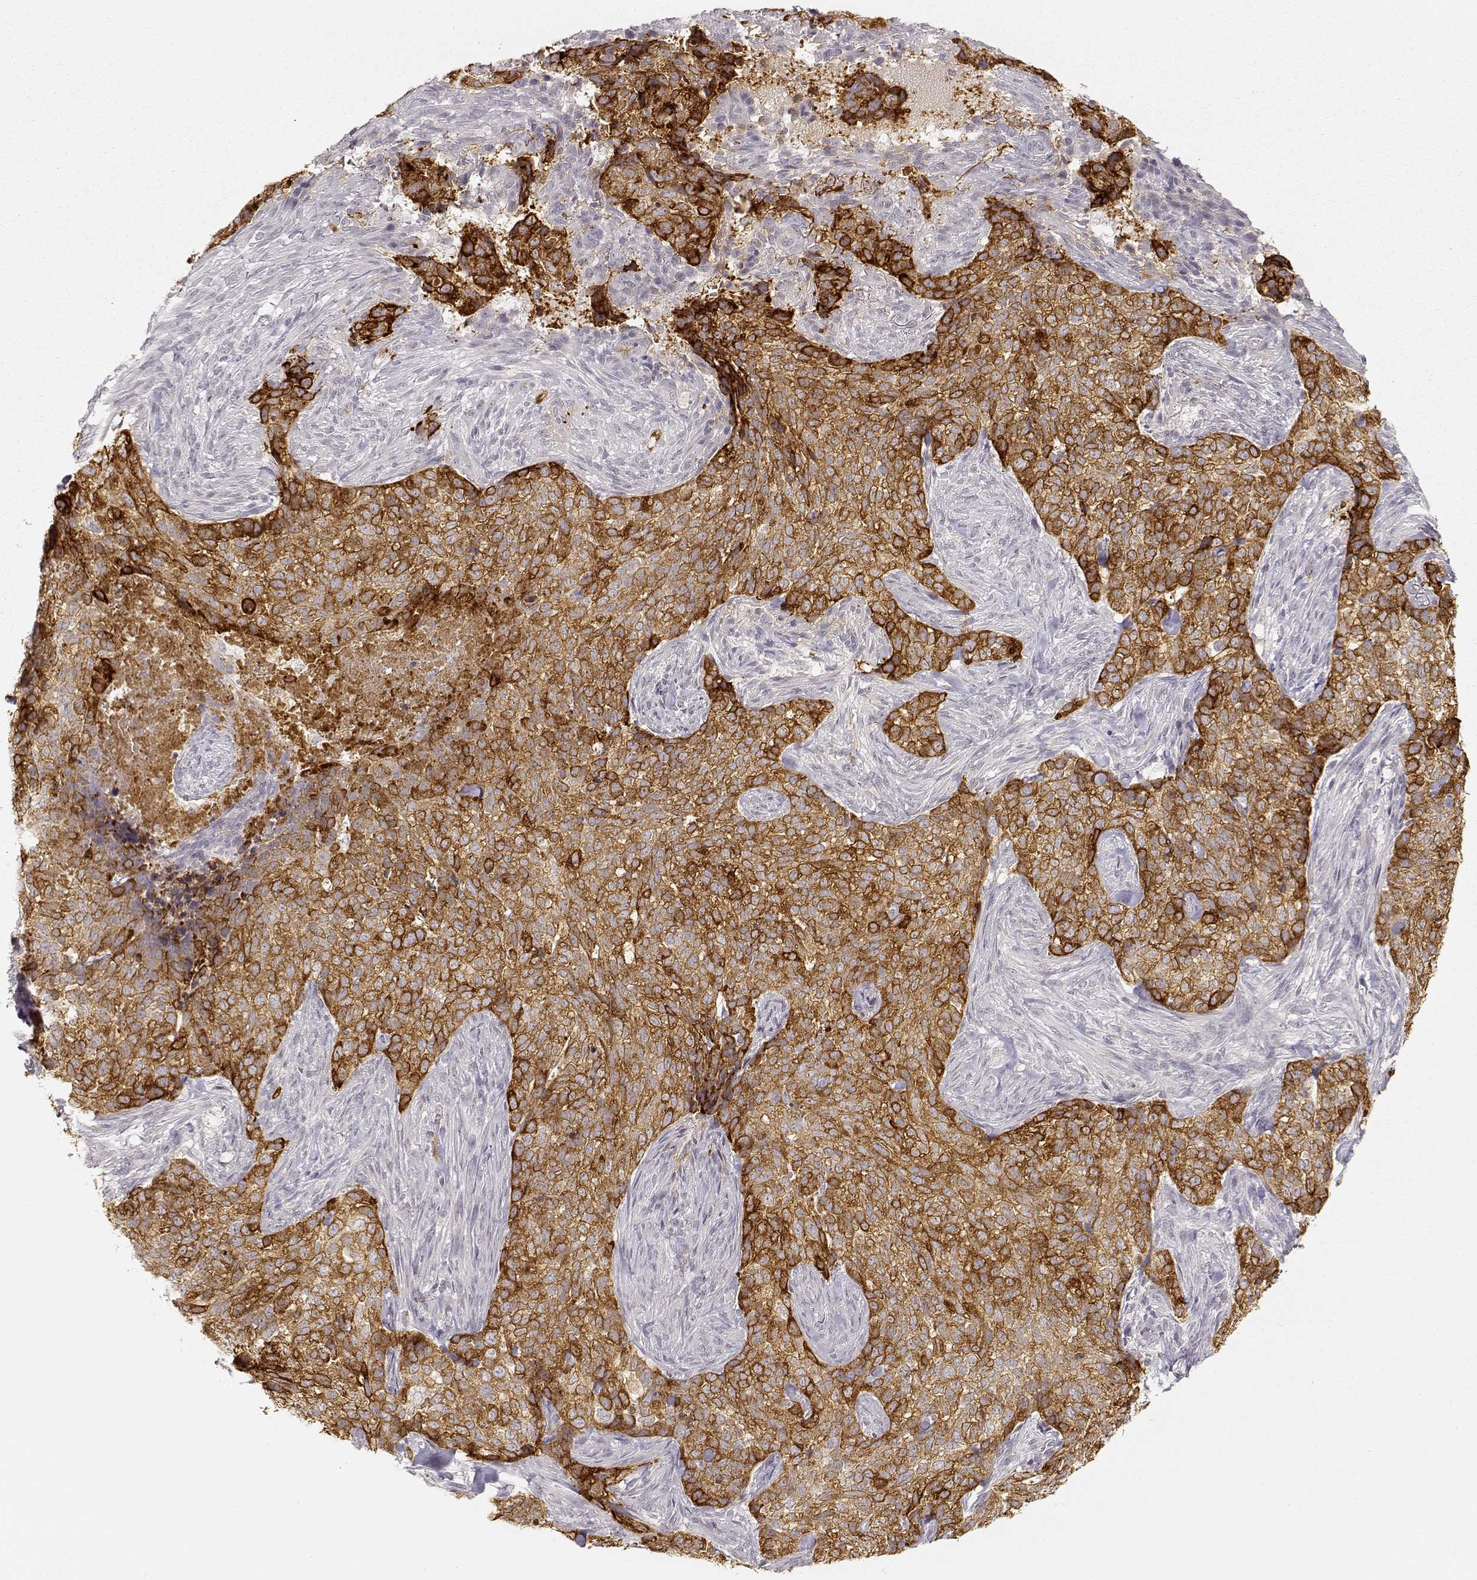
{"staining": {"intensity": "strong", "quantity": ">75%", "location": "cytoplasmic/membranous"}, "tissue": "skin cancer", "cell_type": "Tumor cells", "image_type": "cancer", "snomed": [{"axis": "morphology", "description": "Basal cell carcinoma"}, {"axis": "topography", "description": "Skin"}], "caption": "This photomicrograph displays immunohistochemistry staining of human skin cancer (basal cell carcinoma), with high strong cytoplasmic/membranous expression in about >75% of tumor cells.", "gene": "LAMC2", "patient": {"sex": "female", "age": 69}}